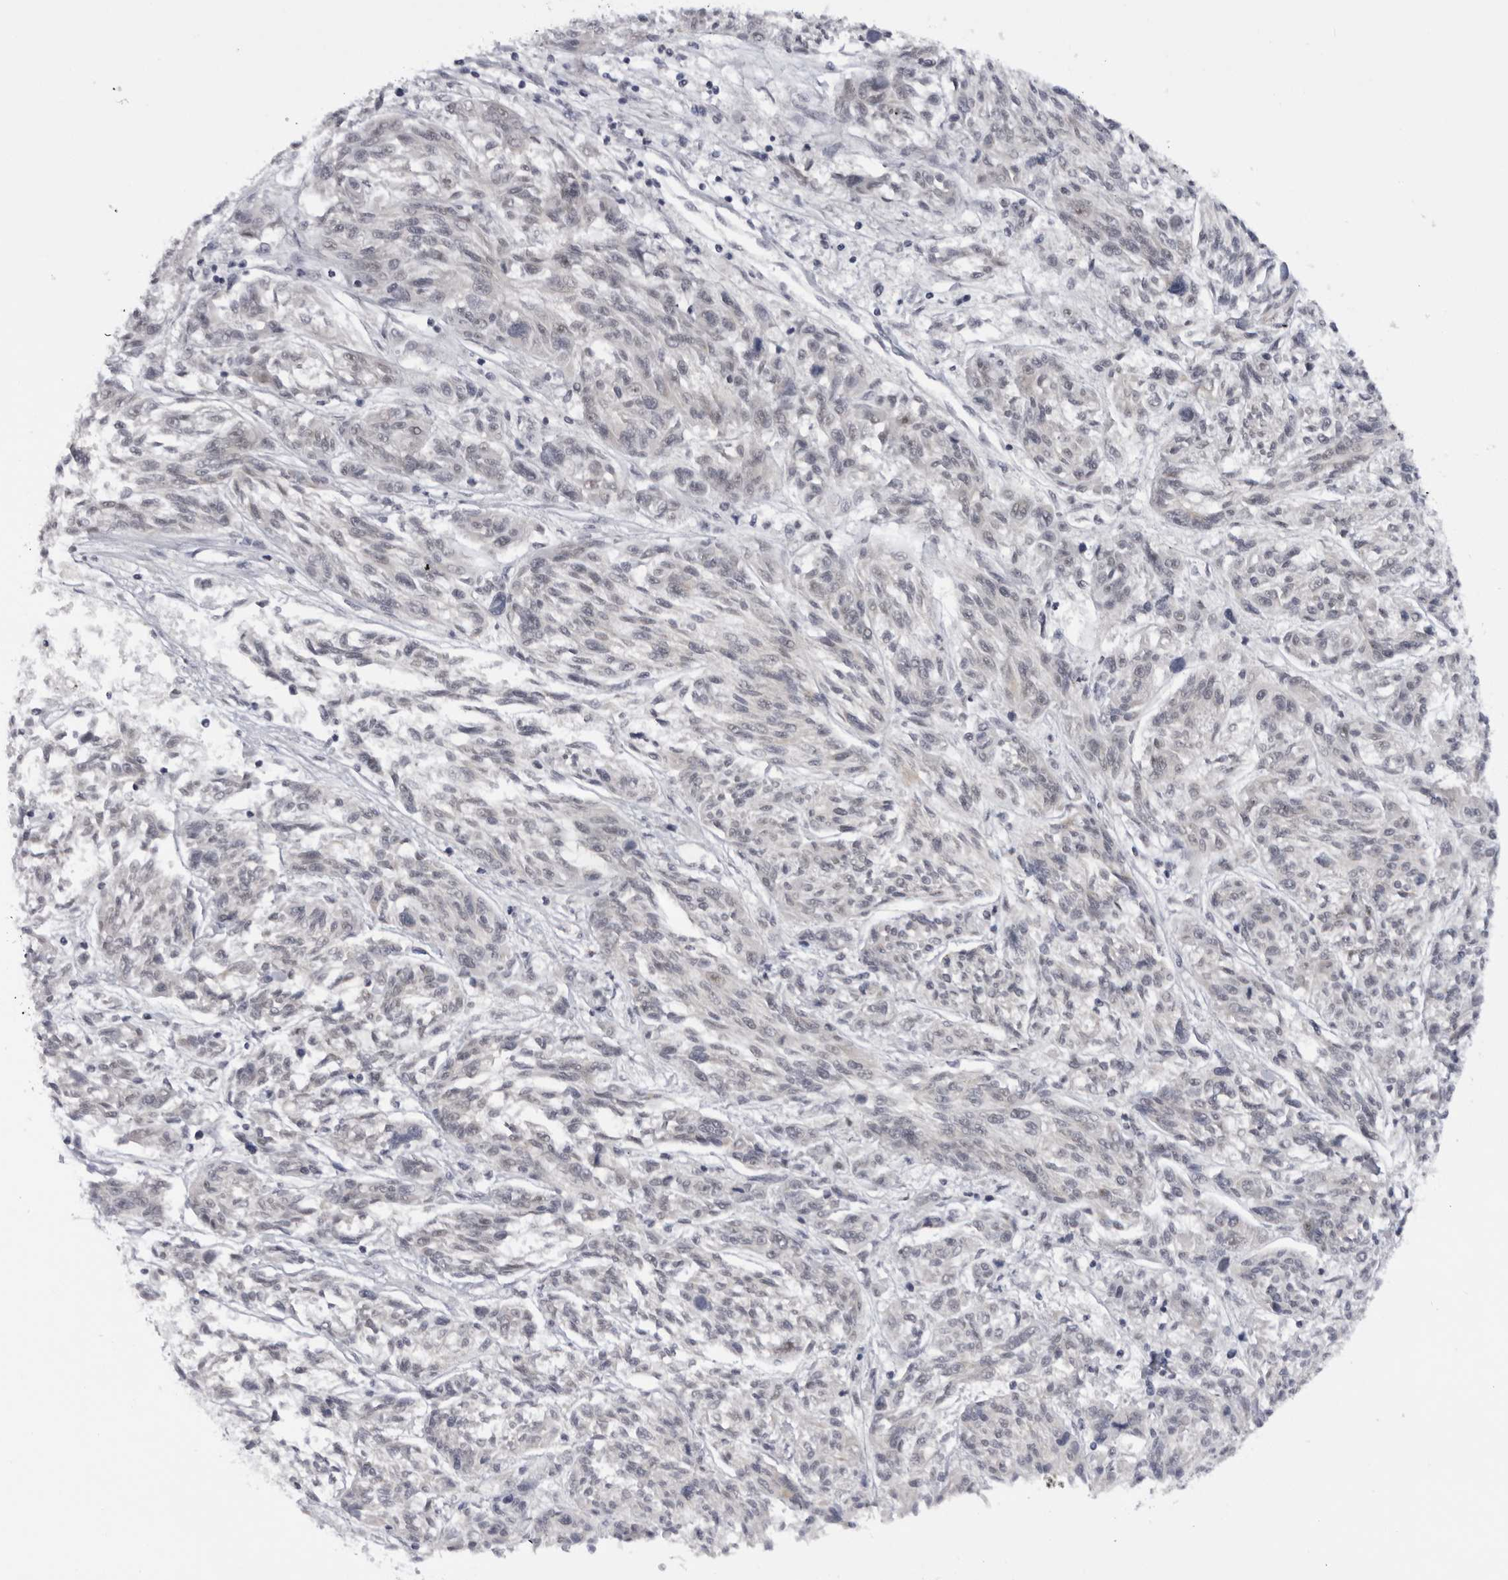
{"staining": {"intensity": "negative", "quantity": "none", "location": "none"}, "tissue": "melanoma", "cell_type": "Tumor cells", "image_type": "cancer", "snomed": [{"axis": "morphology", "description": "Malignant melanoma, NOS"}, {"axis": "topography", "description": "Skin"}], "caption": "High magnification brightfield microscopy of malignant melanoma stained with DAB (brown) and counterstained with hematoxylin (blue): tumor cells show no significant positivity.", "gene": "ALPK2", "patient": {"sex": "male", "age": 53}}